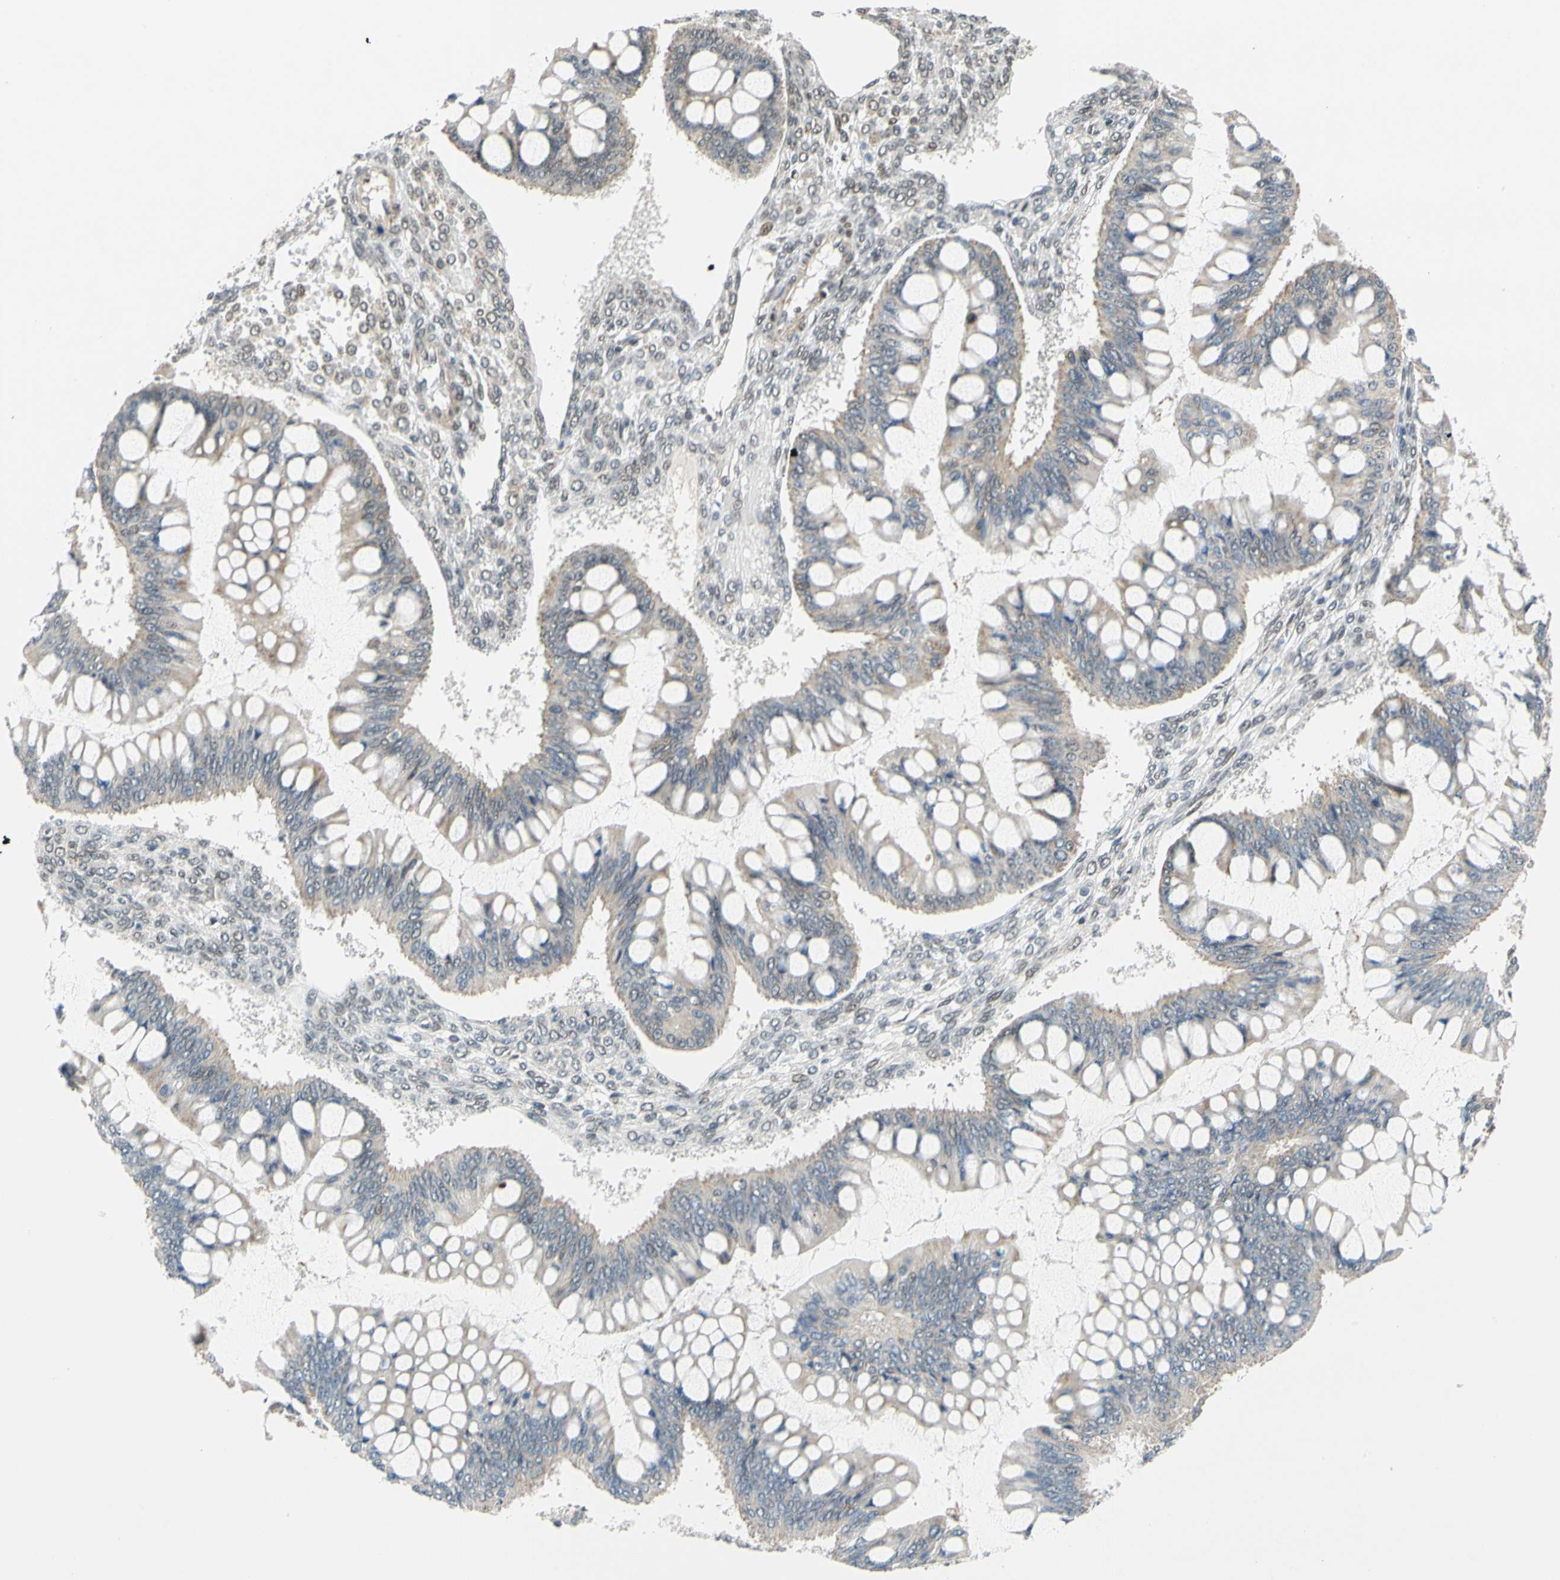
{"staining": {"intensity": "weak", "quantity": ">75%", "location": "cytoplasmic/membranous"}, "tissue": "ovarian cancer", "cell_type": "Tumor cells", "image_type": "cancer", "snomed": [{"axis": "morphology", "description": "Cystadenocarcinoma, mucinous, NOS"}, {"axis": "topography", "description": "Ovary"}], "caption": "Immunohistochemical staining of mucinous cystadenocarcinoma (ovarian) displays low levels of weak cytoplasmic/membranous positivity in about >75% of tumor cells. (DAB IHC, brown staining for protein, blue staining for nuclei).", "gene": "POGZ", "patient": {"sex": "female", "age": 73}}